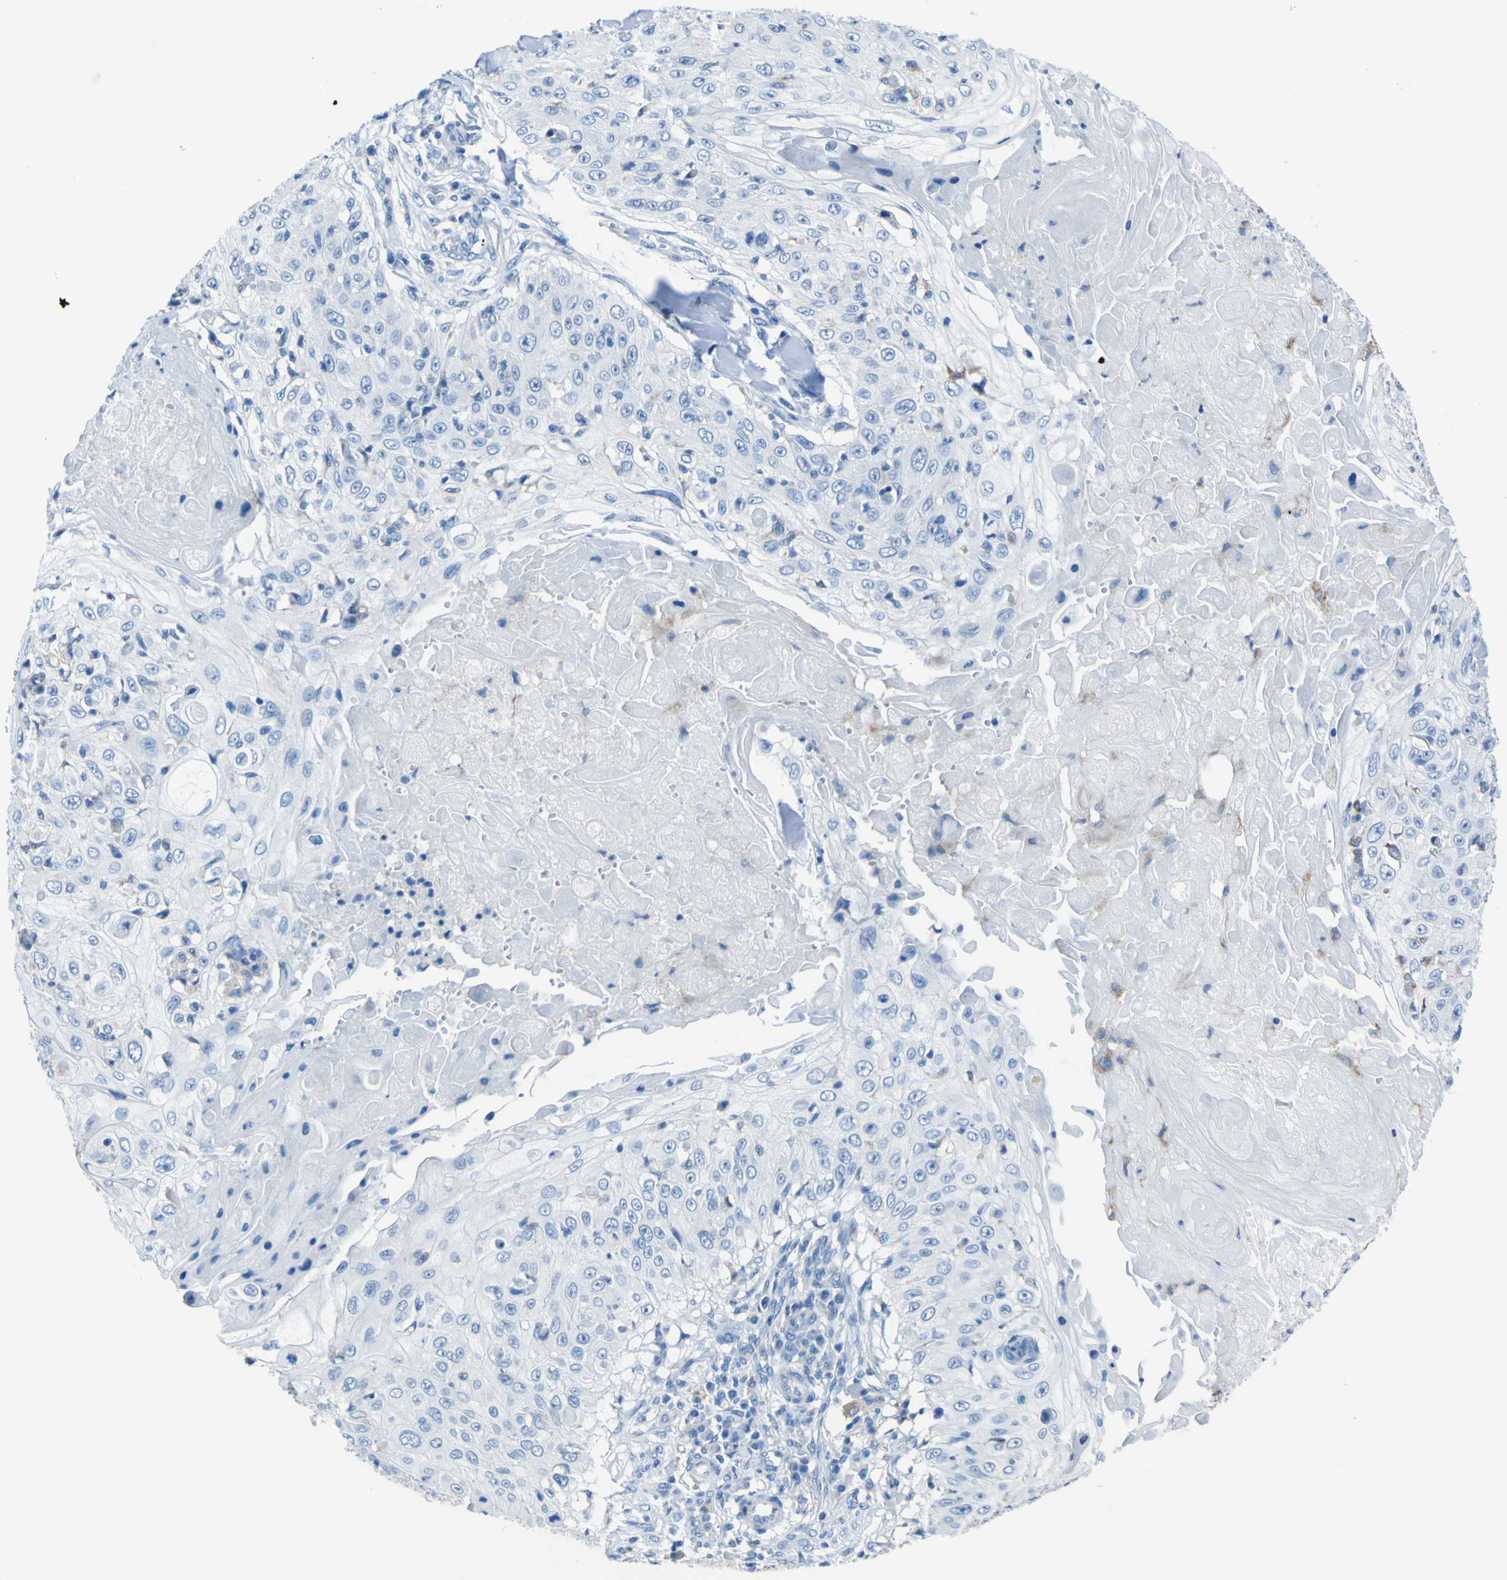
{"staining": {"intensity": "negative", "quantity": "none", "location": "none"}, "tissue": "skin cancer", "cell_type": "Tumor cells", "image_type": "cancer", "snomed": [{"axis": "morphology", "description": "Squamous cell carcinoma, NOS"}, {"axis": "topography", "description": "Skin"}], "caption": "DAB immunohistochemical staining of human skin squamous cell carcinoma exhibits no significant positivity in tumor cells. Nuclei are stained in blue.", "gene": "ACSL1", "patient": {"sex": "male", "age": 86}}